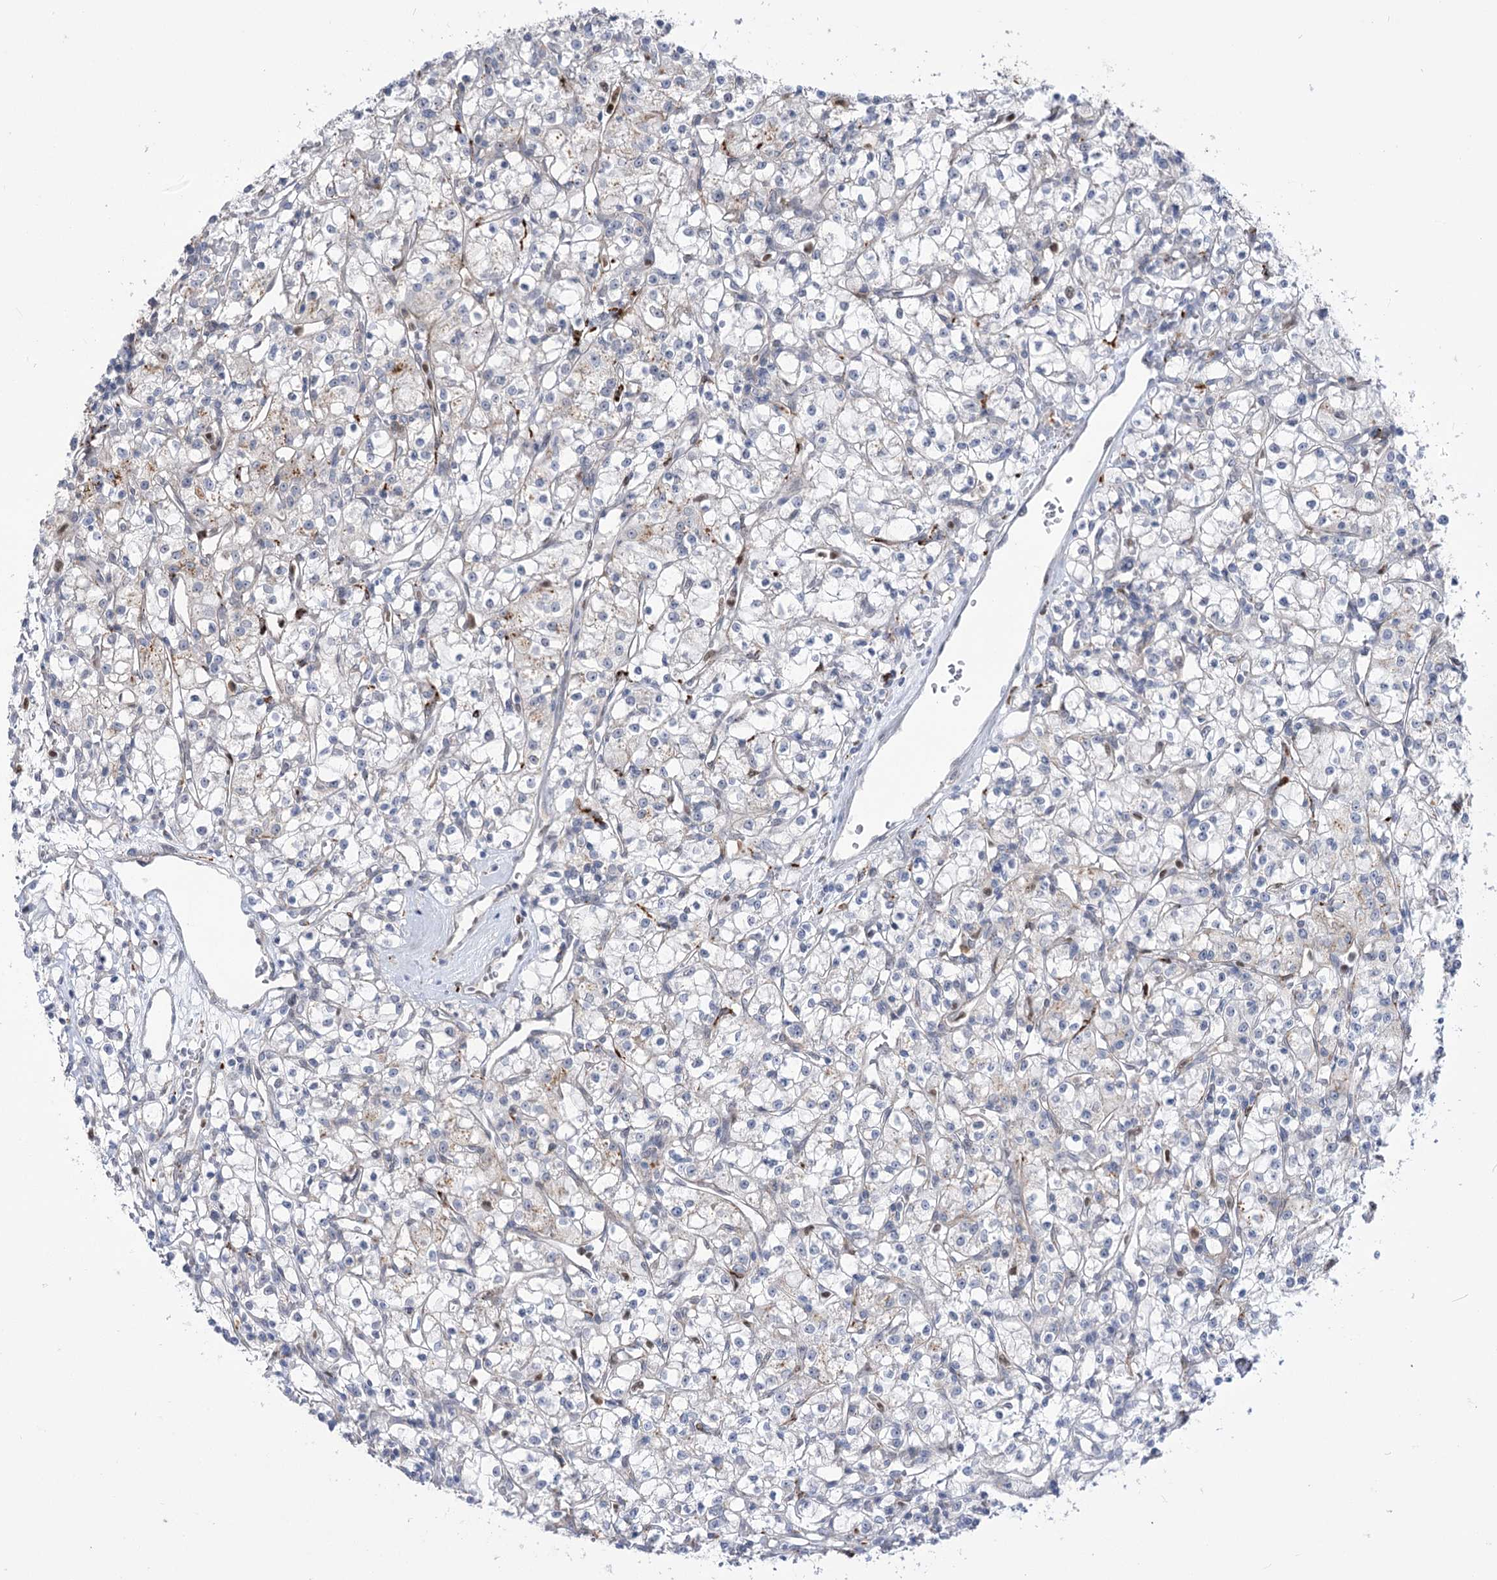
{"staining": {"intensity": "negative", "quantity": "none", "location": "none"}, "tissue": "renal cancer", "cell_type": "Tumor cells", "image_type": "cancer", "snomed": [{"axis": "morphology", "description": "Adenocarcinoma, NOS"}, {"axis": "topography", "description": "Kidney"}], "caption": "Tumor cells are negative for brown protein staining in renal adenocarcinoma. Nuclei are stained in blue.", "gene": "SIAE", "patient": {"sex": "female", "age": 59}}